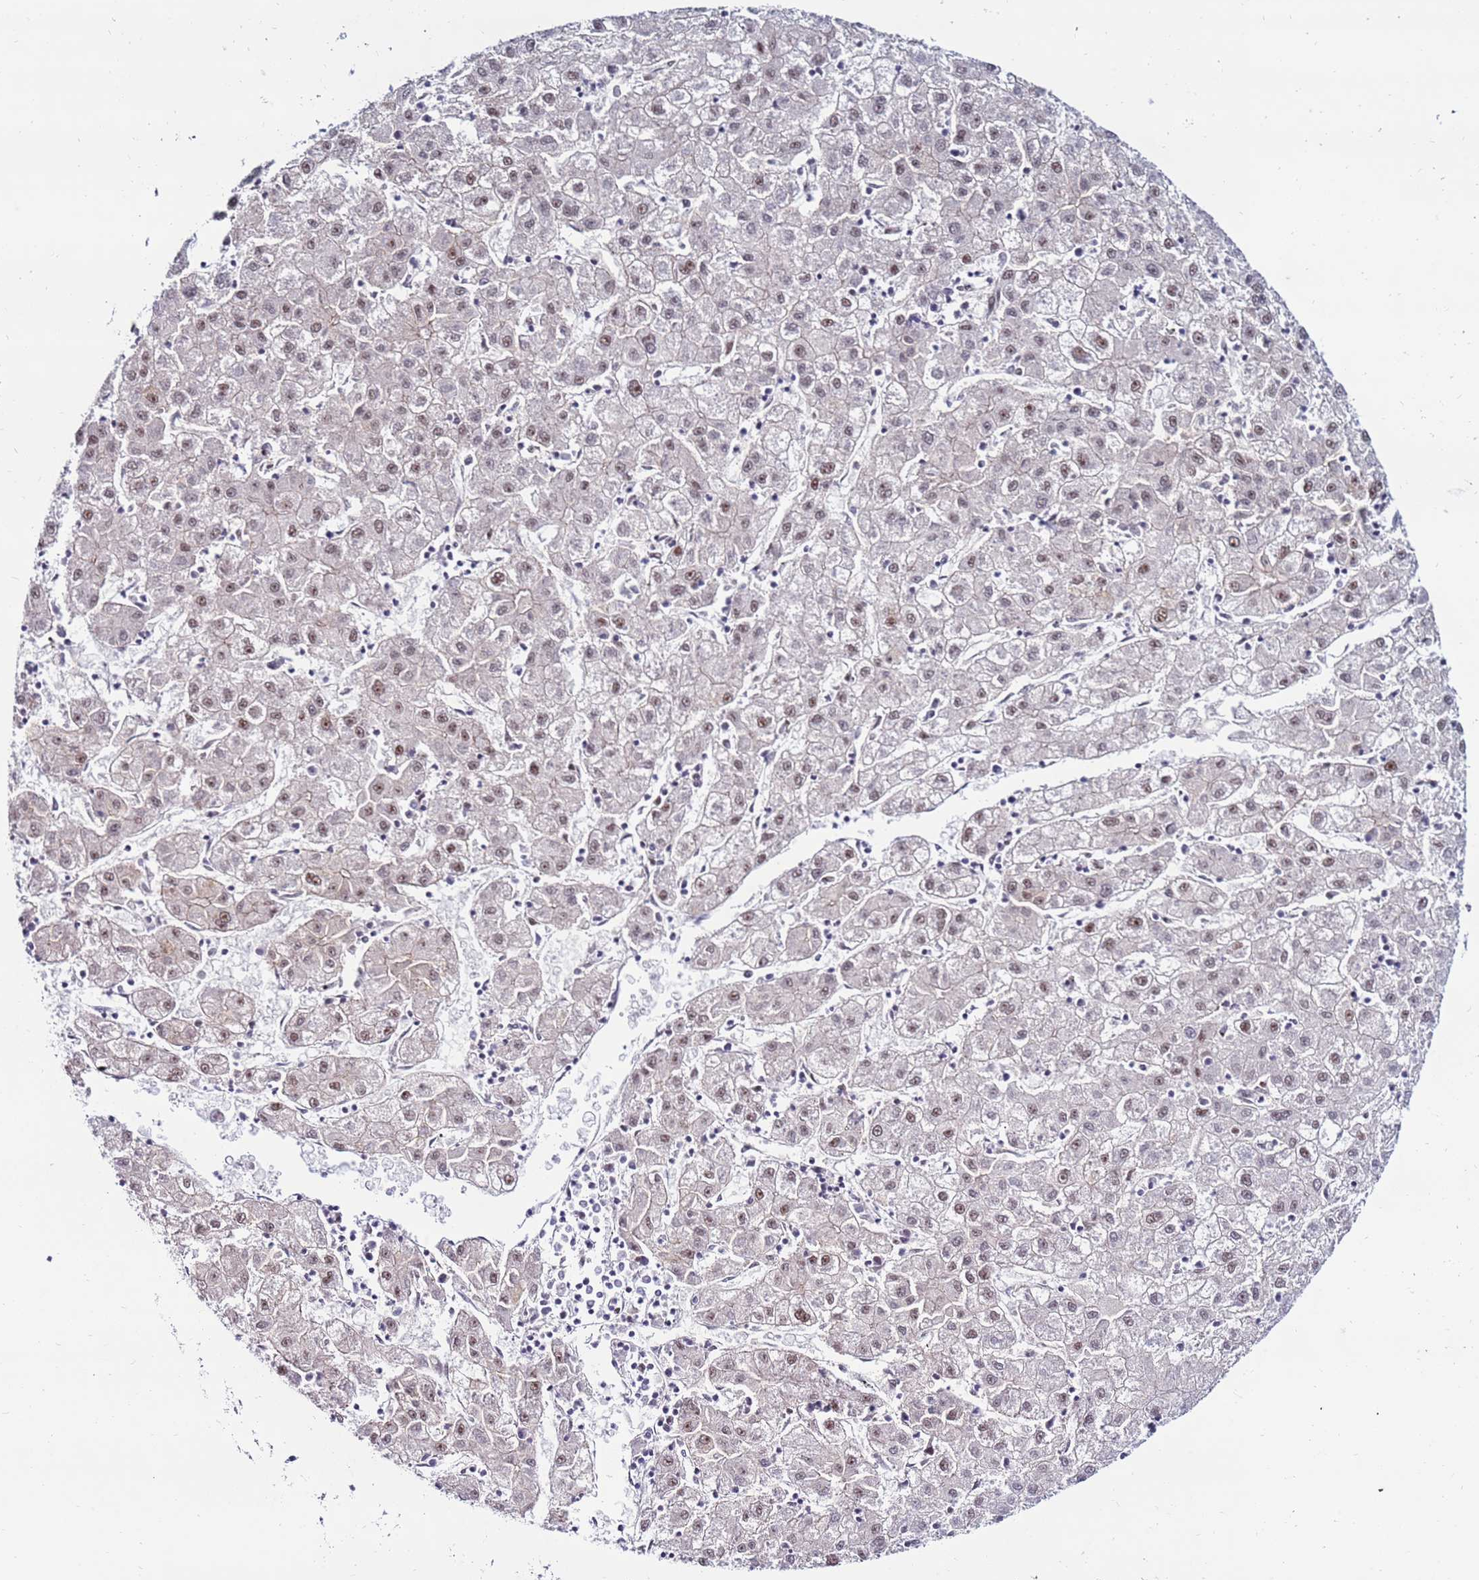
{"staining": {"intensity": "weak", "quantity": ">75%", "location": "nuclear"}, "tissue": "liver cancer", "cell_type": "Tumor cells", "image_type": "cancer", "snomed": [{"axis": "morphology", "description": "Carcinoma, Hepatocellular, NOS"}, {"axis": "topography", "description": "Liver"}], "caption": "Liver hepatocellular carcinoma stained with a brown dye shows weak nuclear positive staining in about >75% of tumor cells.", "gene": "KPNA4", "patient": {"sex": "male", "age": 72}}